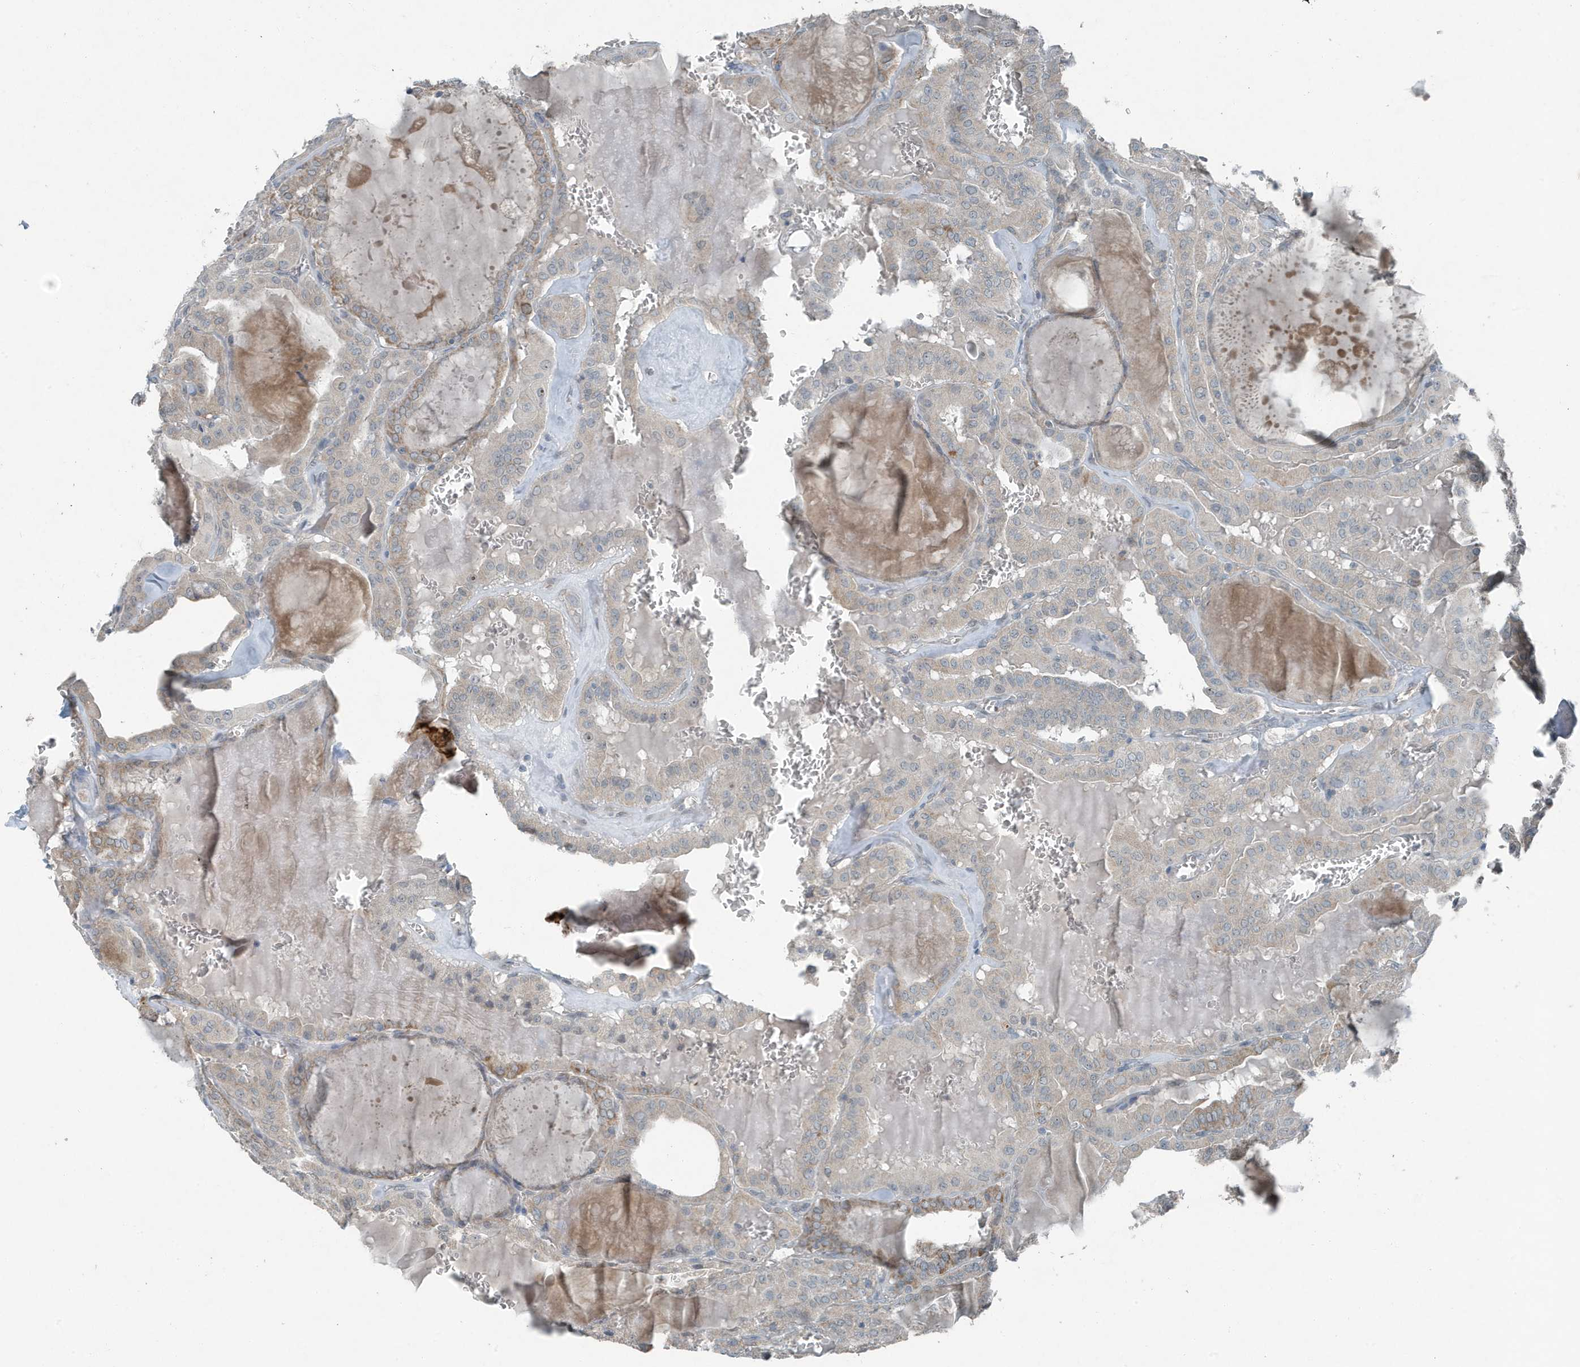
{"staining": {"intensity": "weak", "quantity": "<25%", "location": "cytoplasmic/membranous"}, "tissue": "thyroid cancer", "cell_type": "Tumor cells", "image_type": "cancer", "snomed": [{"axis": "morphology", "description": "Papillary adenocarcinoma, NOS"}, {"axis": "topography", "description": "Thyroid gland"}], "caption": "IHC image of thyroid cancer stained for a protein (brown), which demonstrates no positivity in tumor cells. Nuclei are stained in blue.", "gene": "MT-CYB", "patient": {"sex": "male", "age": 52}}